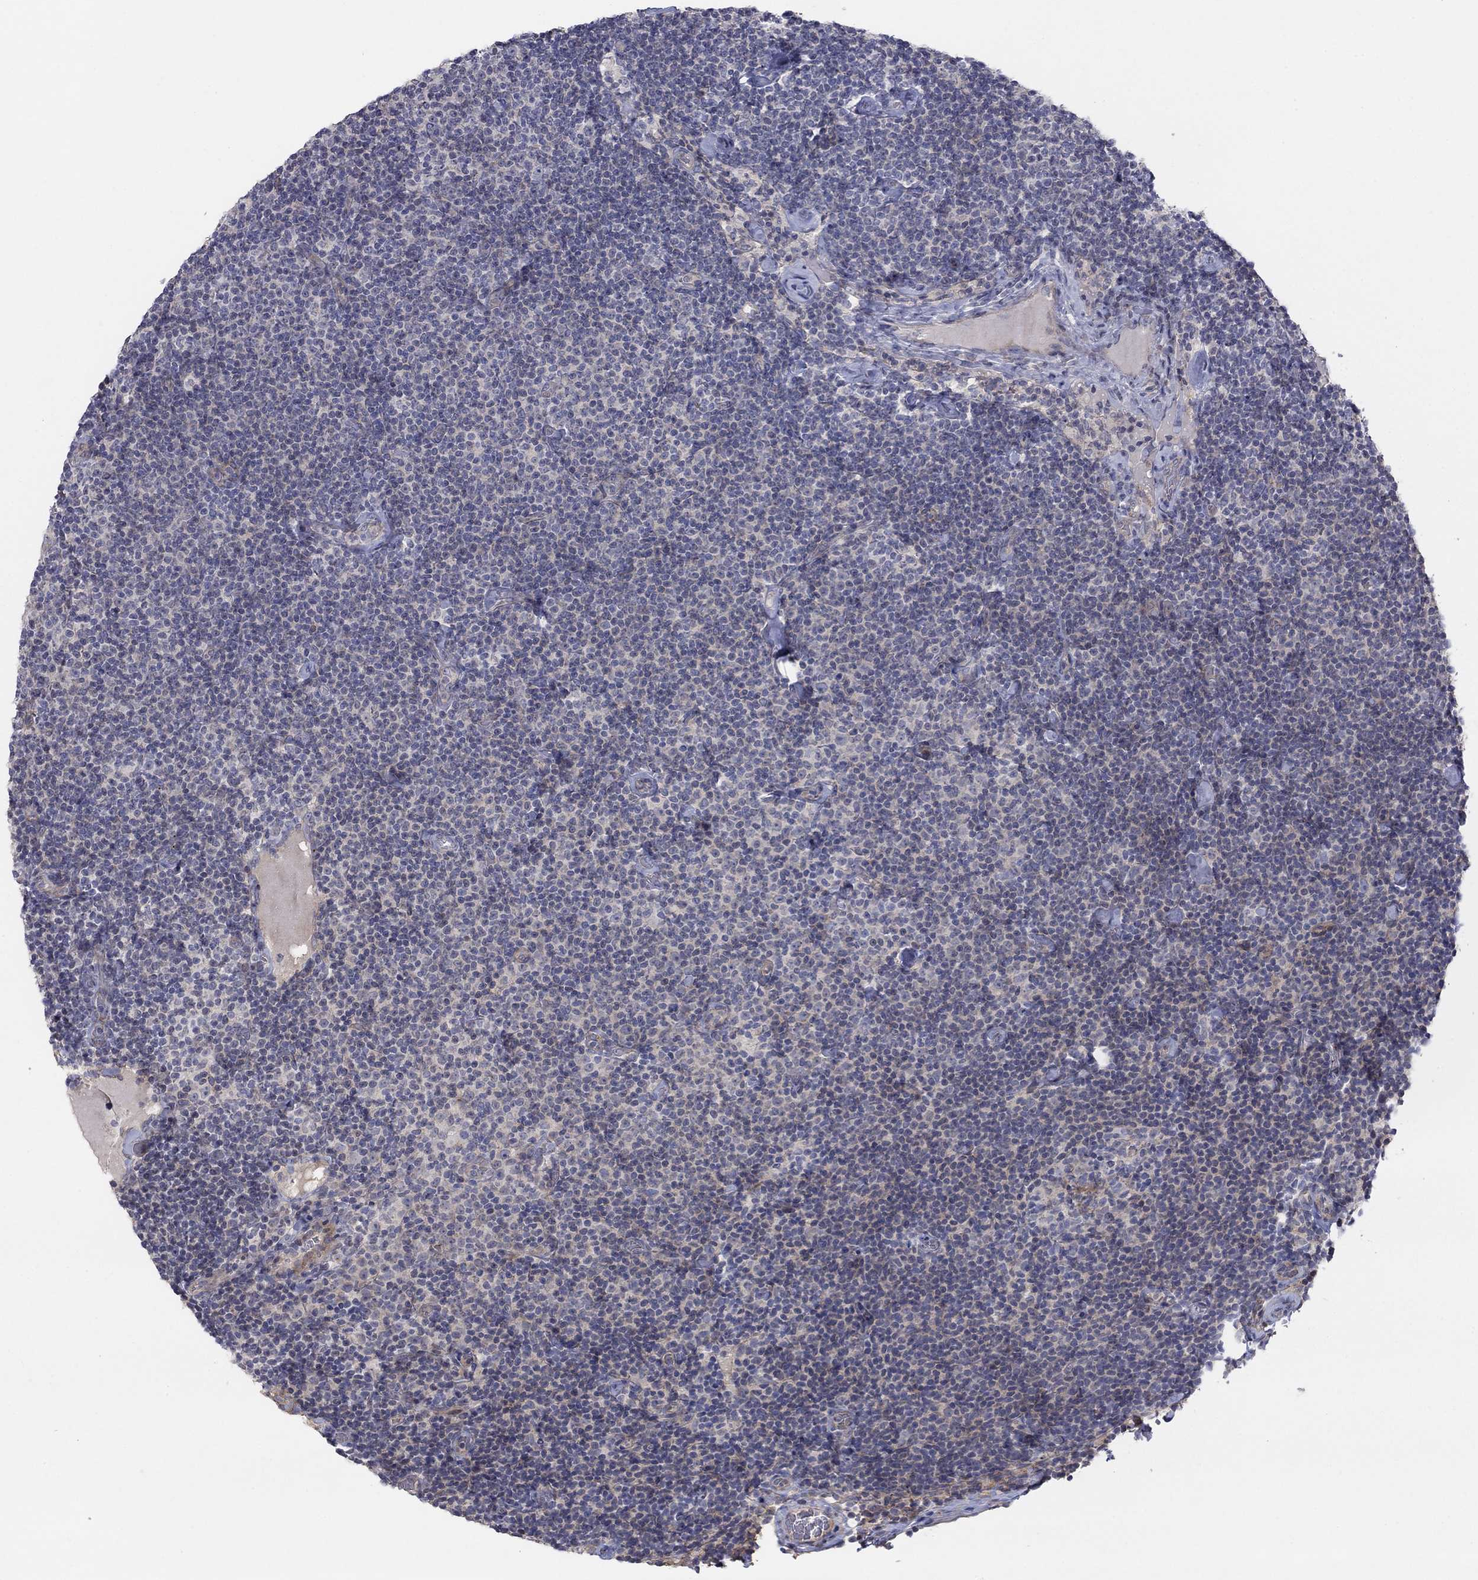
{"staining": {"intensity": "negative", "quantity": "none", "location": "none"}, "tissue": "lymphoma", "cell_type": "Tumor cells", "image_type": "cancer", "snomed": [{"axis": "morphology", "description": "Malignant lymphoma, non-Hodgkin's type, Low grade"}, {"axis": "topography", "description": "Lymph node"}], "caption": "This histopathology image is of malignant lymphoma, non-Hodgkin's type (low-grade) stained with immunohistochemistry (IHC) to label a protein in brown with the nuclei are counter-stained blue. There is no positivity in tumor cells. (Brightfield microscopy of DAB IHC at high magnification).", "gene": "AMN1", "patient": {"sex": "male", "age": 81}}